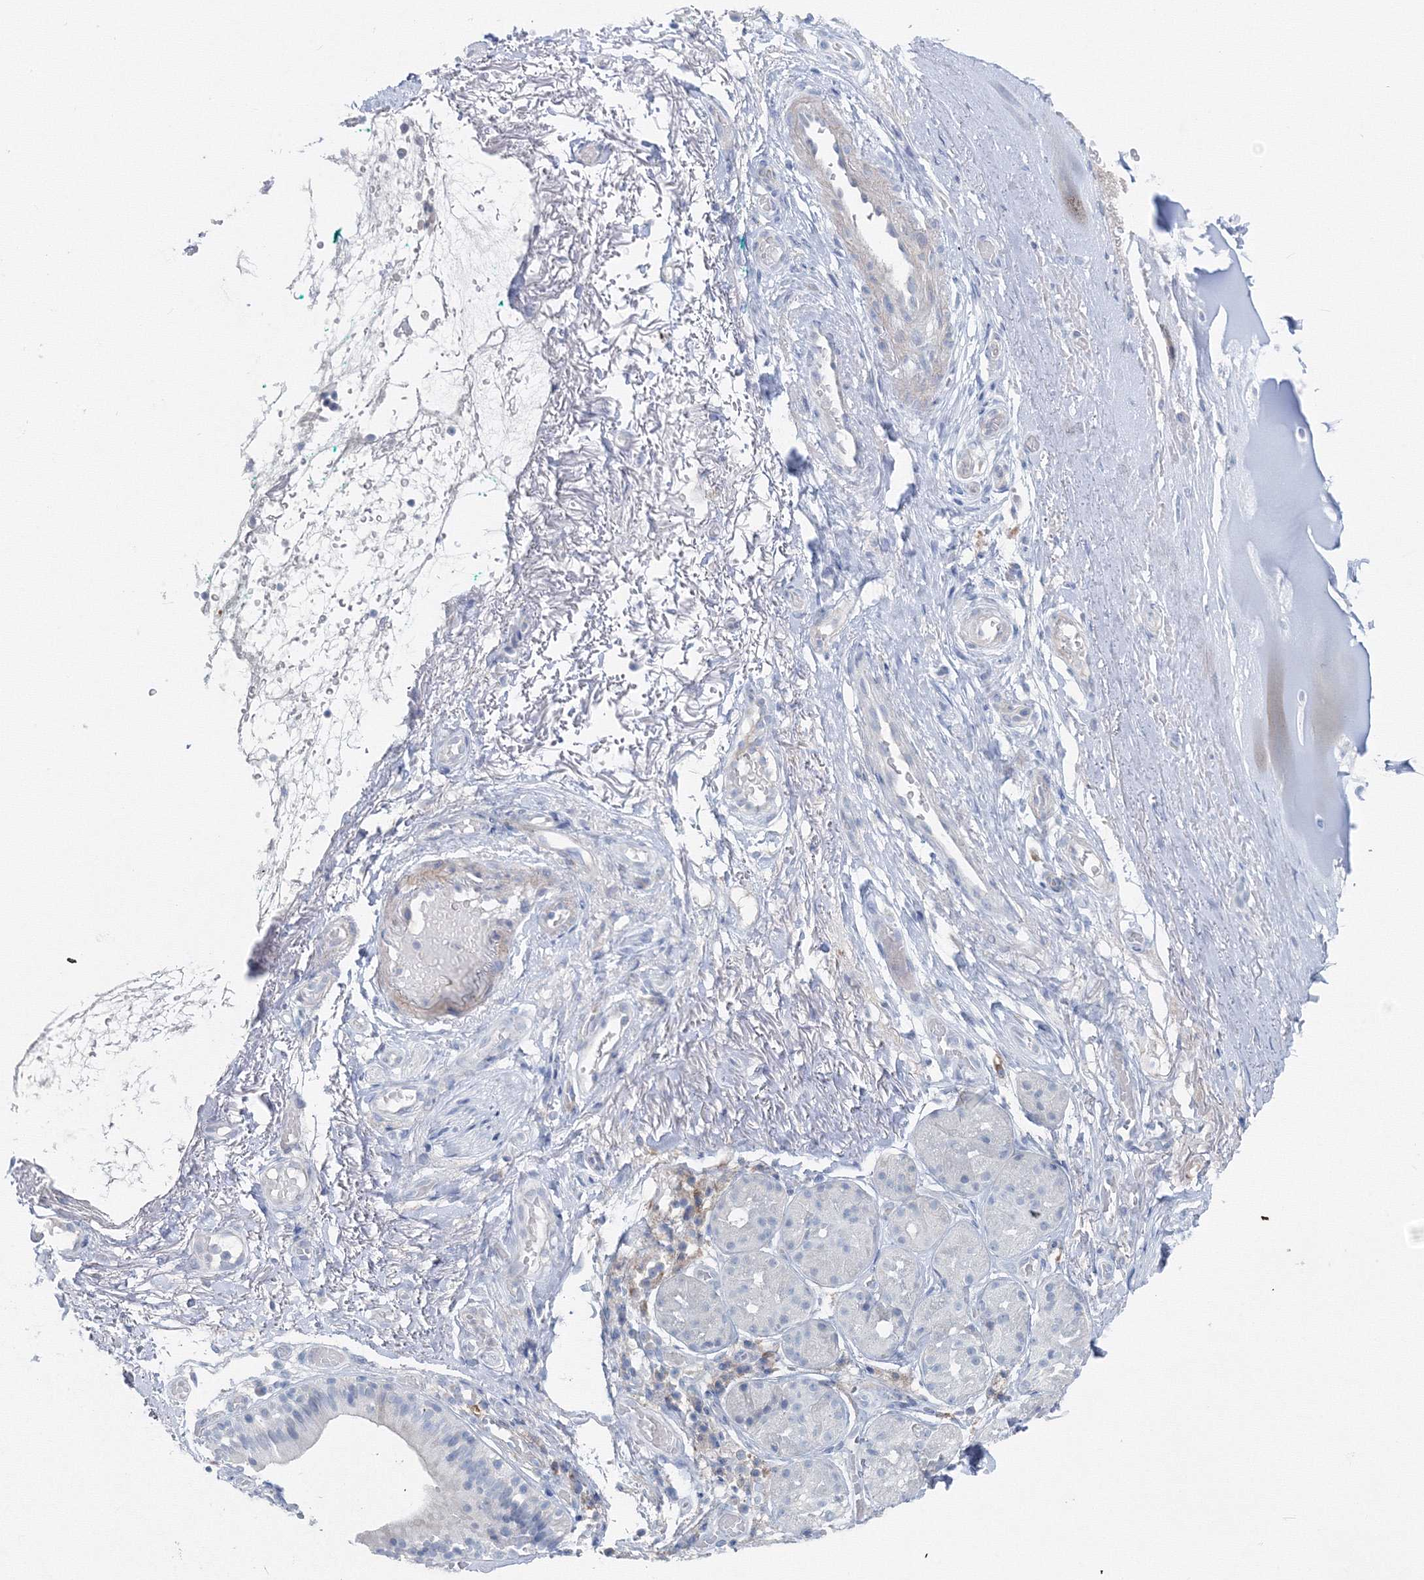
{"staining": {"intensity": "negative", "quantity": "none", "location": "none"}, "tissue": "adipose tissue", "cell_type": "Adipocytes", "image_type": "normal", "snomed": [{"axis": "morphology", "description": "Normal tissue, NOS"}, {"axis": "morphology", "description": "Basal cell carcinoma"}, {"axis": "topography", "description": "Cartilage tissue"}, {"axis": "topography", "description": "Nasopharynx"}, {"axis": "topography", "description": "Oral tissue"}], "caption": "This is a micrograph of immunohistochemistry (IHC) staining of unremarkable adipose tissue, which shows no positivity in adipocytes.", "gene": "GCKR", "patient": {"sex": "female", "age": 77}}